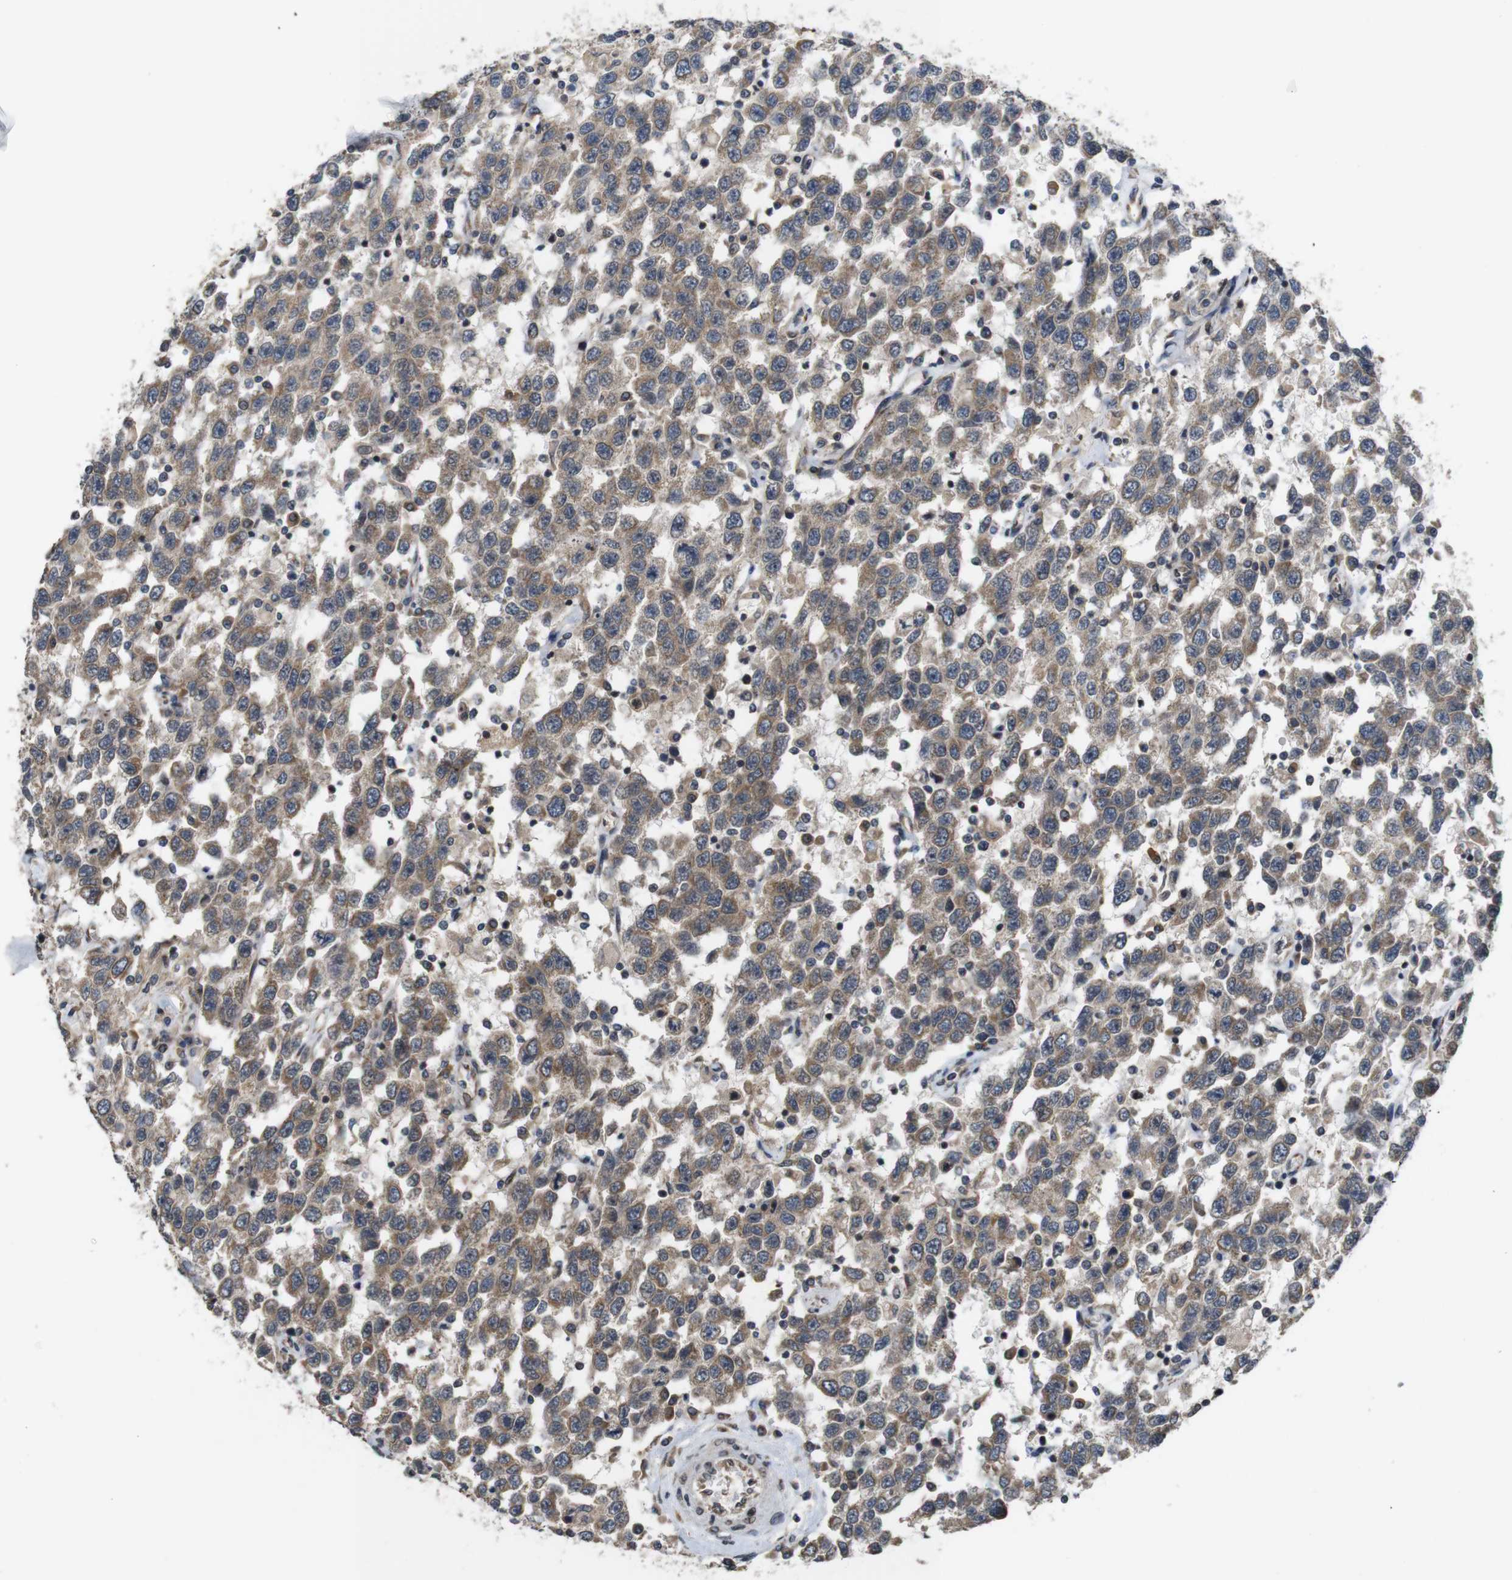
{"staining": {"intensity": "moderate", "quantity": ">75%", "location": "cytoplasmic/membranous"}, "tissue": "testis cancer", "cell_type": "Tumor cells", "image_type": "cancer", "snomed": [{"axis": "morphology", "description": "Seminoma, NOS"}, {"axis": "topography", "description": "Testis"}], "caption": "This image shows testis cancer stained with IHC to label a protein in brown. The cytoplasmic/membranous of tumor cells show moderate positivity for the protein. Nuclei are counter-stained blue.", "gene": "EFCAB14", "patient": {"sex": "male", "age": 41}}